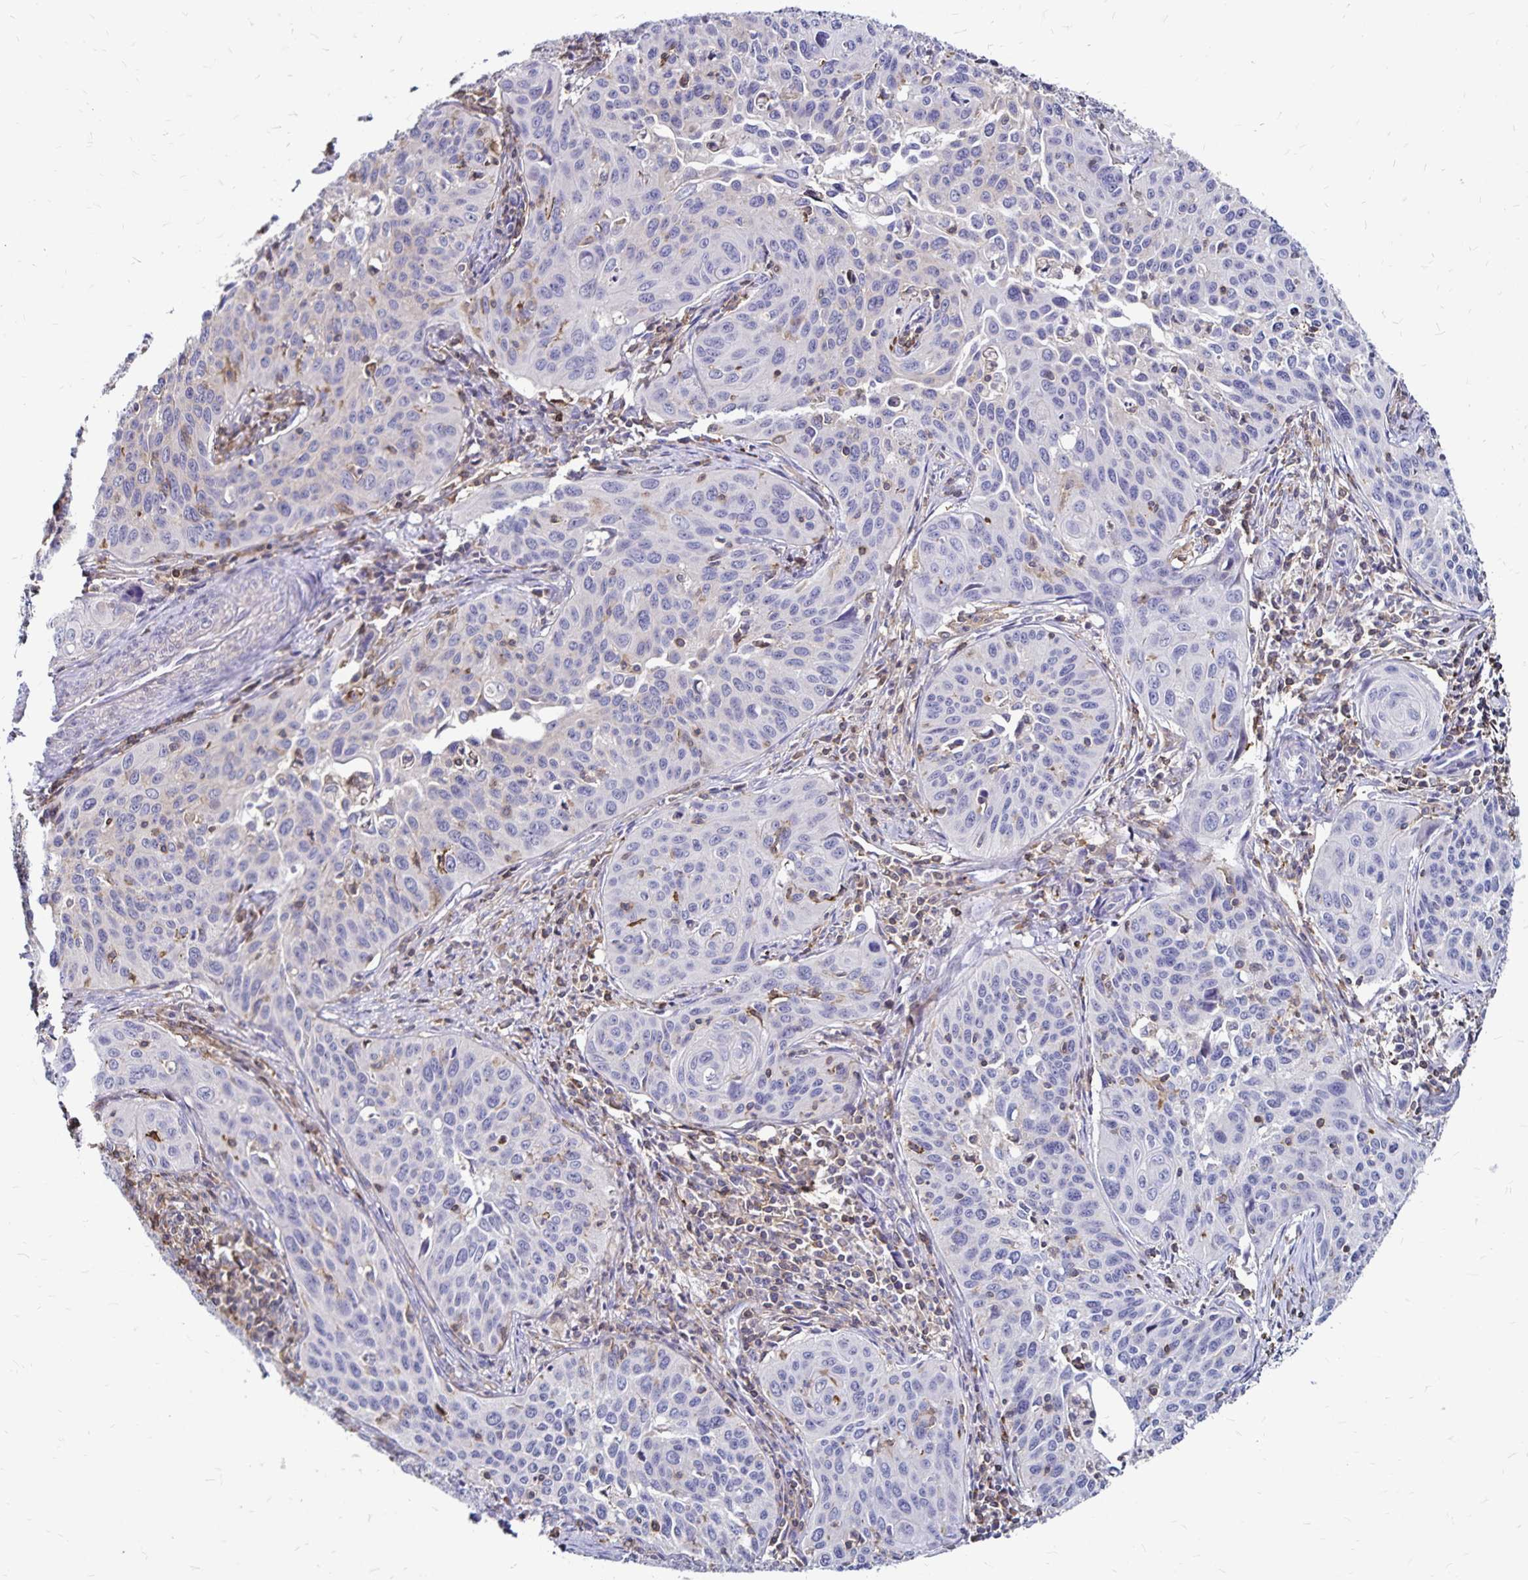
{"staining": {"intensity": "negative", "quantity": "none", "location": "none"}, "tissue": "cervical cancer", "cell_type": "Tumor cells", "image_type": "cancer", "snomed": [{"axis": "morphology", "description": "Squamous cell carcinoma, NOS"}, {"axis": "topography", "description": "Cervix"}], "caption": "Immunohistochemical staining of human cervical cancer (squamous cell carcinoma) displays no significant positivity in tumor cells.", "gene": "NAGPA", "patient": {"sex": "female", "age": 31}}